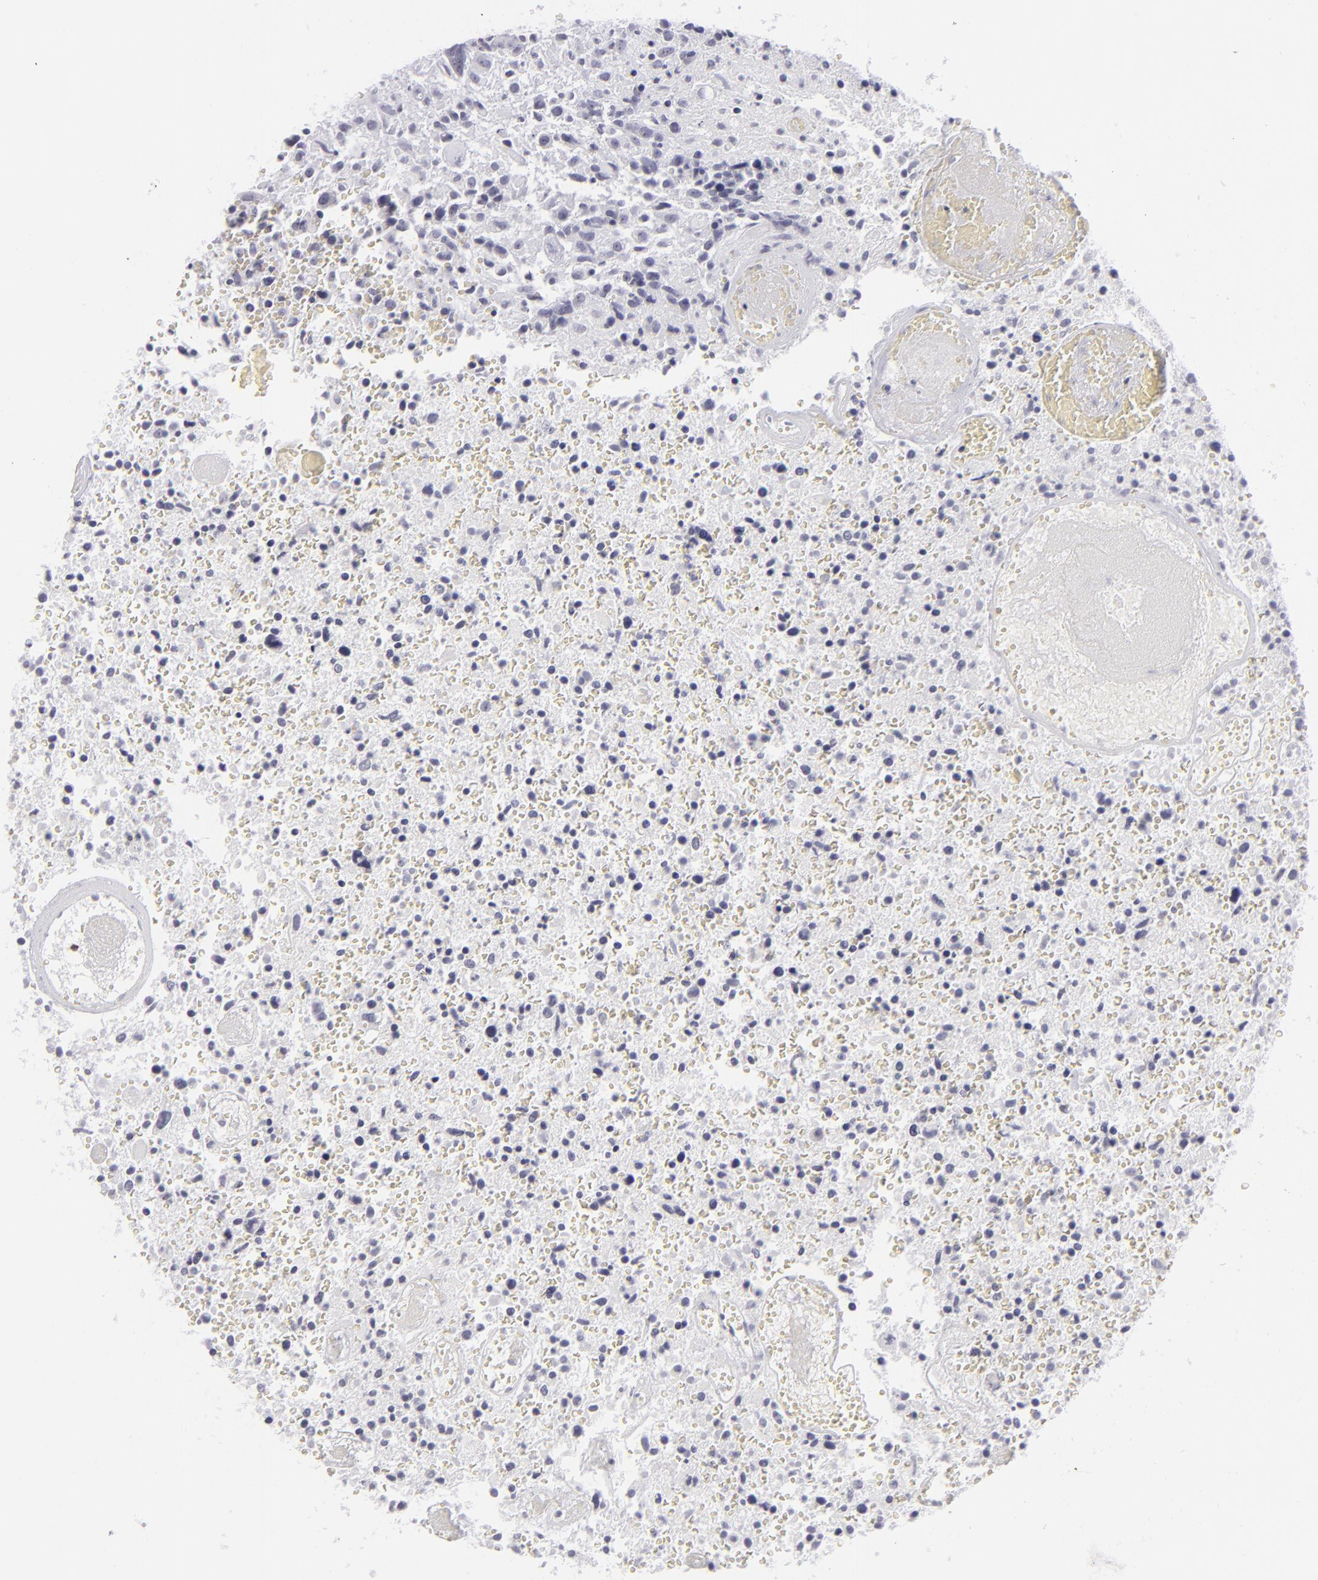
{"staining": {"intensity": "negative", "quantity": "none", "location": "none"}, "tissue": "glioma", "cell_type": "Tumor cells", "image_type": "cancer", "snomed": [{"axis": "morphology", "description": "Glioma, malignant, High grade"}, {"axis": "topography", "description": "Brain"}], "caption": "Immunohistochemical staining of human glioma shows no significant positivity in tumor cells. Nuclei are stained in blue.", "gene": "CD7", "patient": {"sex": "male", "age": 72}}